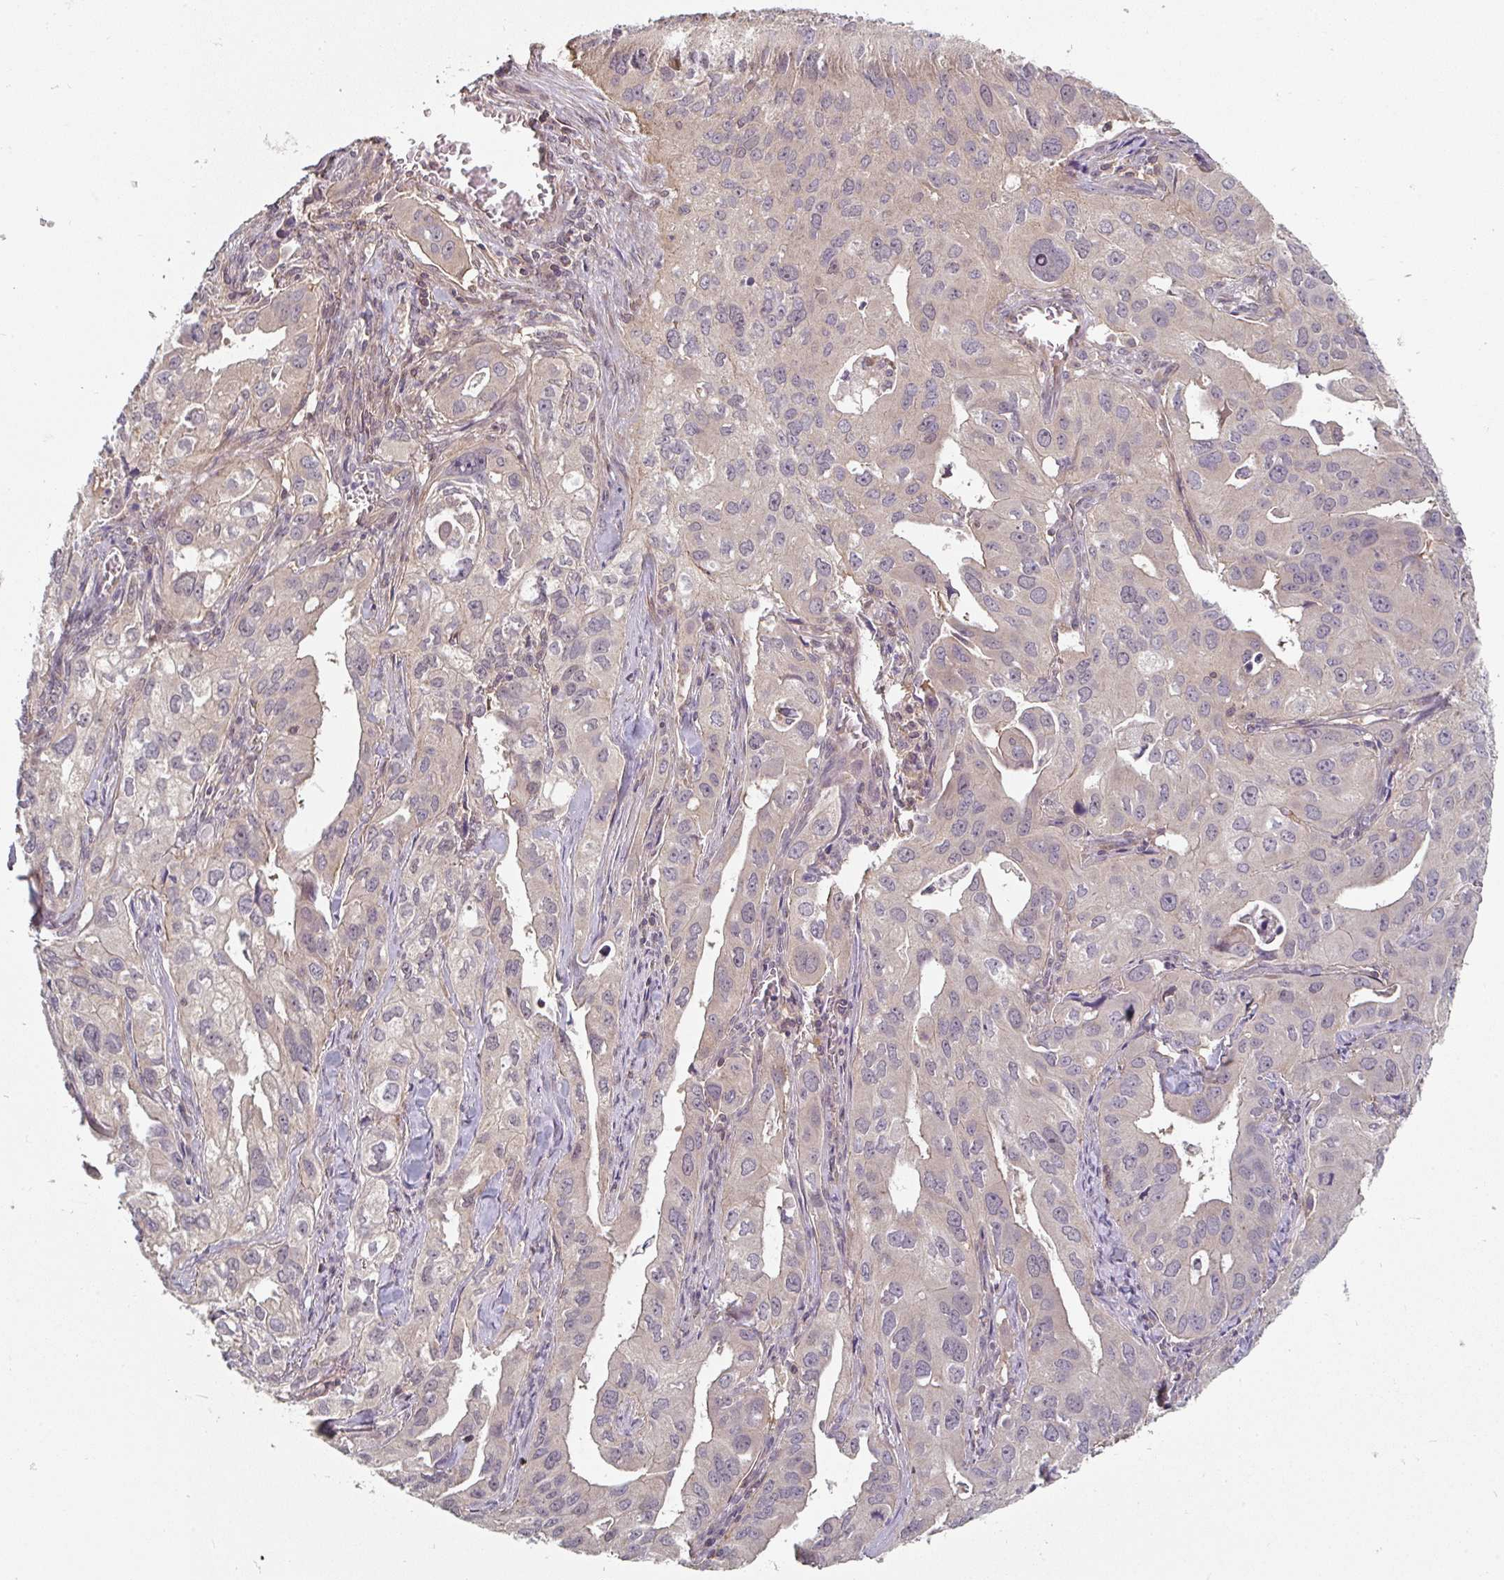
{"staining": {"intensity": "negative", "quantity": "none", "location": "none"}, "tissue": "lung cancer", "cell_type": "Tumor cells", "image_type": "cancer", "snomed": [{"axis": "morphology", "description": "Adenocarcinoma, NOS"}, {"axis": "topography", "description": "Lung"}], "caption": "Immunohistochemistry histopathology image of adenocarcinoma (lung) stained for a protein (brown), which demonstrates no positivity in tumor cells. (DAB (3,3'-diaminobenzidine) immunohistochemistry (IHC) visualized using brightfield microscopy, high magnification).", "gene": "RANGRF", "patient": {"sex": "male", "age": 48}}